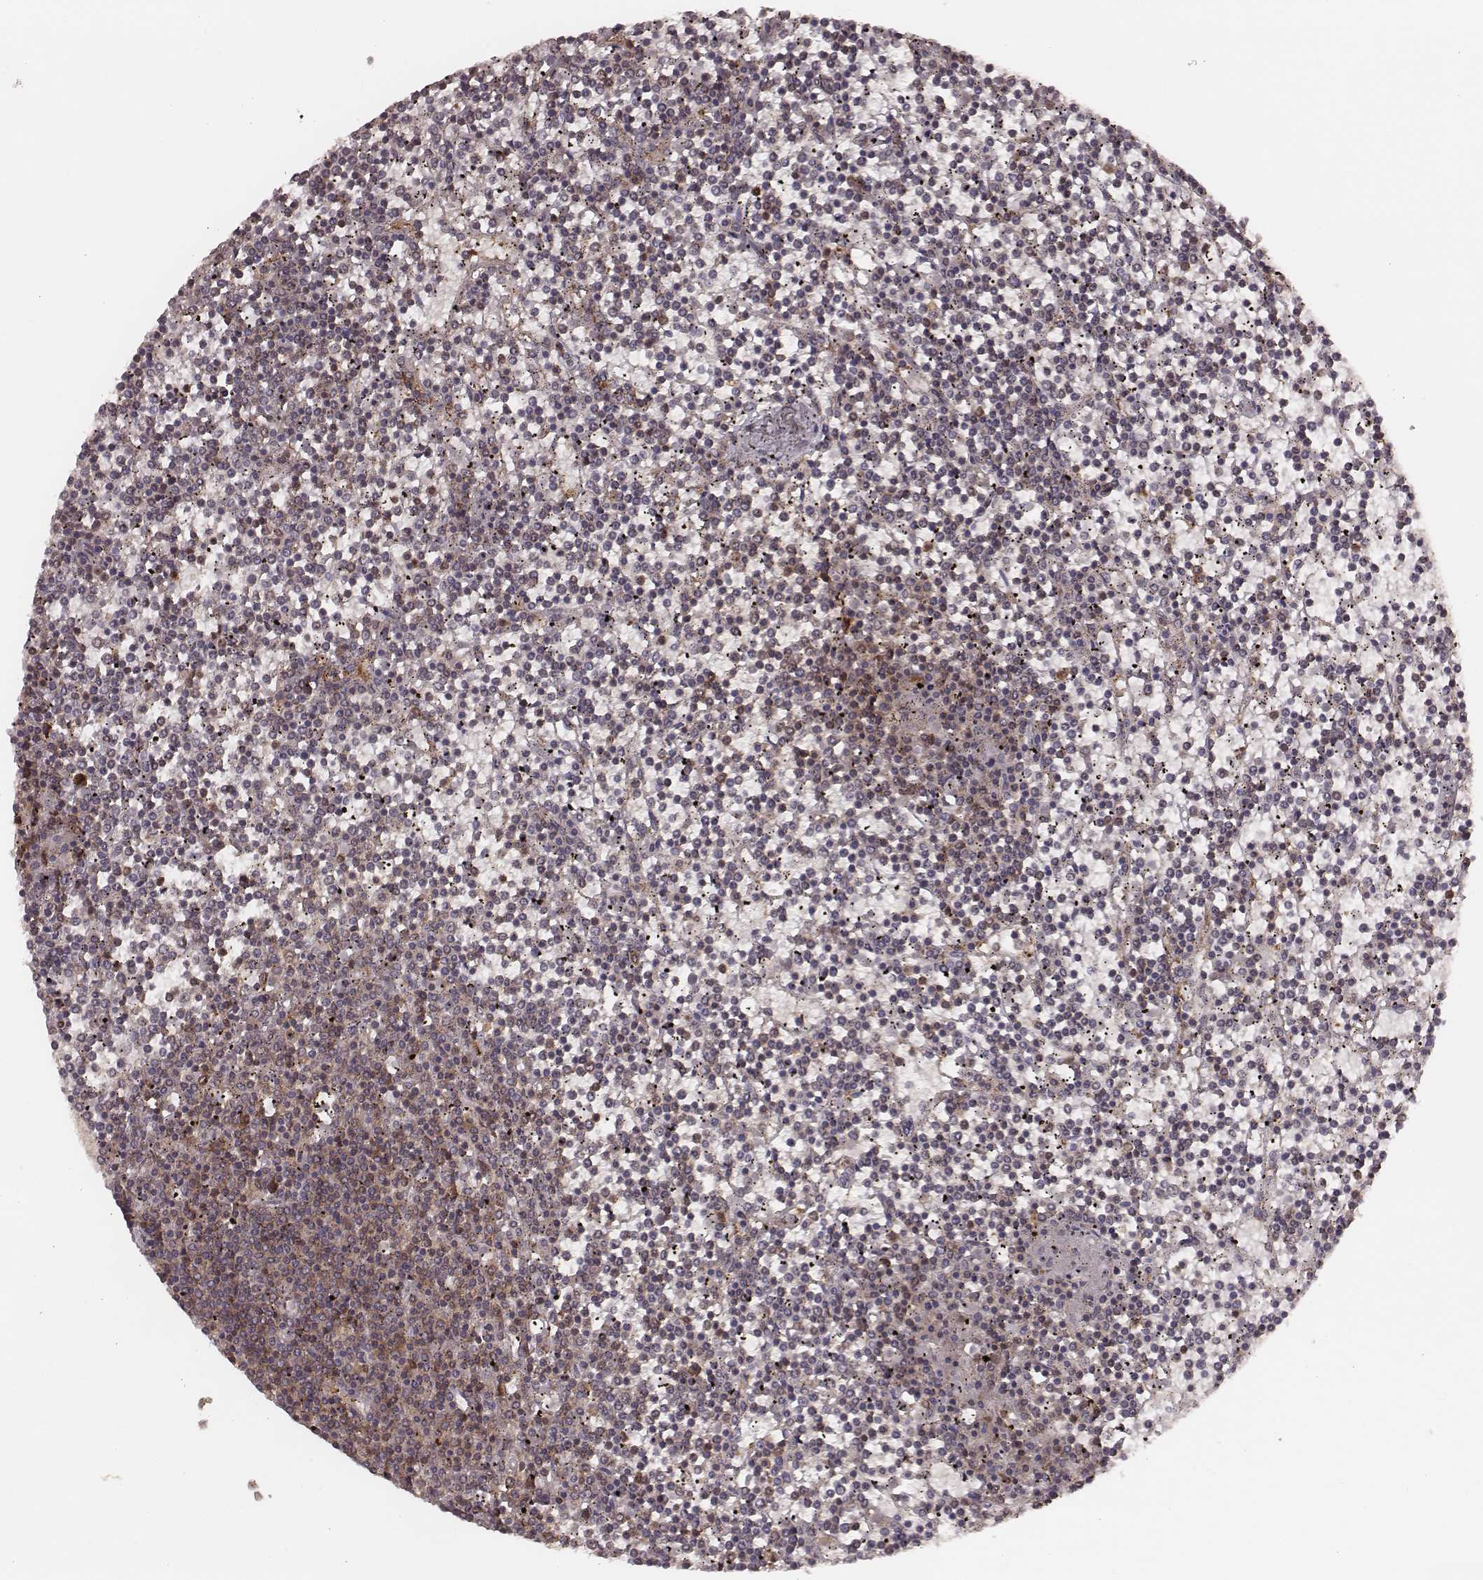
{"staining": {"intensity": "moderate", "quantity": ">75%", "location": "cytoplasmic/membranous"}, "tissue": "lymphoma", "cell_type": "Tumor cells", "image_type": "cancer", "snomed": [{"axis": "morphology", "description": "Malignant lymphoma, non-Hodgkin's type, Low grade"}, {"axis": "topography", "description": "Spleen"}], "caption": "A medium amount of moderate cytoplasmic/membranous positivity is identified in approximately >75% of tumor cells in lymphoma tissue.", "gene": "CARS1", "patient": {"sex": "female", "age": 19}}